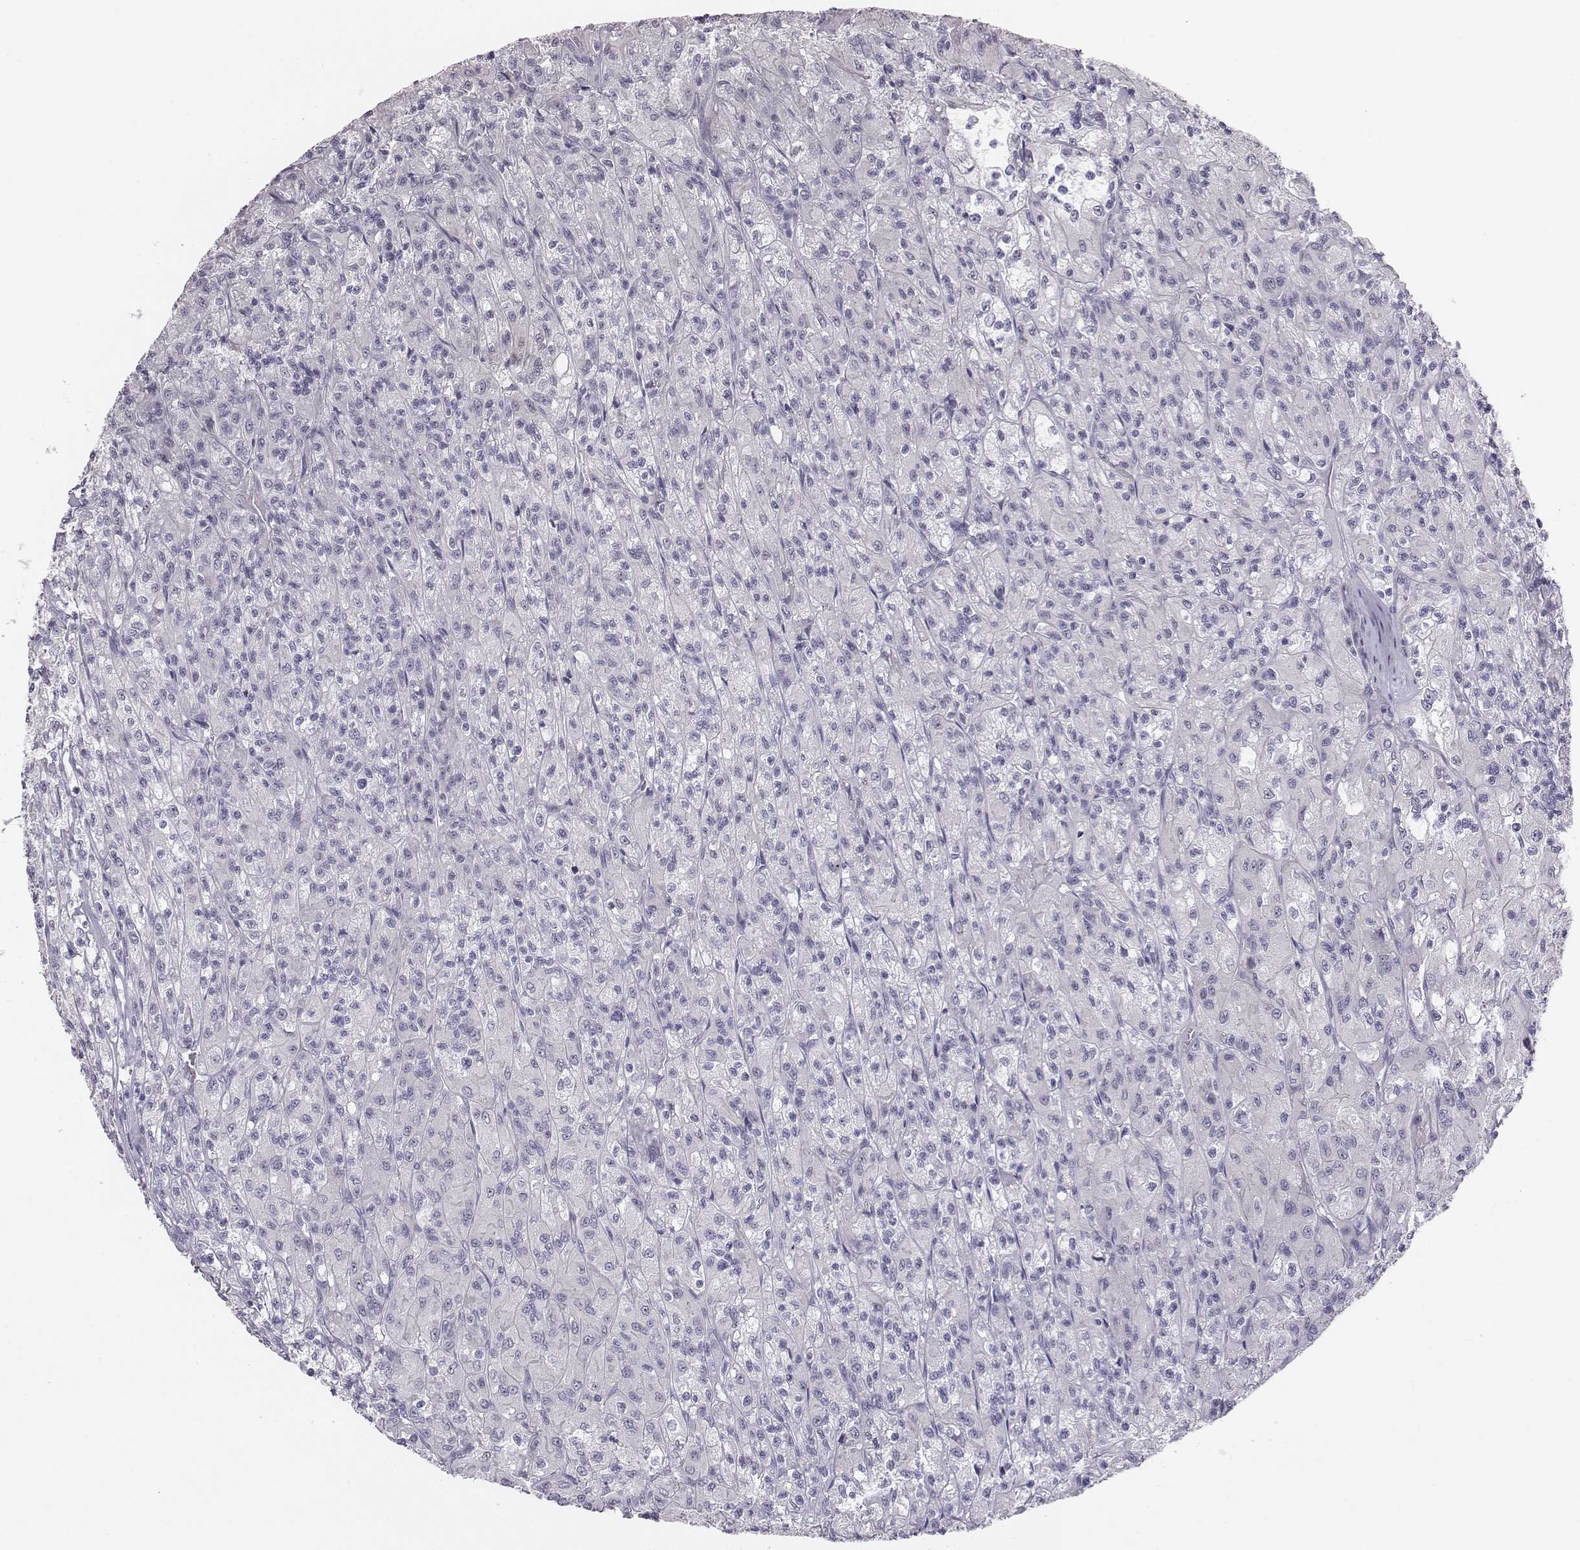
{"staining": {"intensity": "negative", "quantity": "none", "location": "none"}, "tissue": "renal cancer", "cell_type": "Tumor cells", "image_type": "cancer", "snomed": [{"axis": "morphology", "description": "Adenocarcinoma, NOS"}, {"axis": "topography", "description": "Kidney"}], "caption": "Tumor cells show no significant protein positivity in renal adenocarcinoma.", "gene": "CACNG4", "patient": {"sex": "female", "age": 70}}